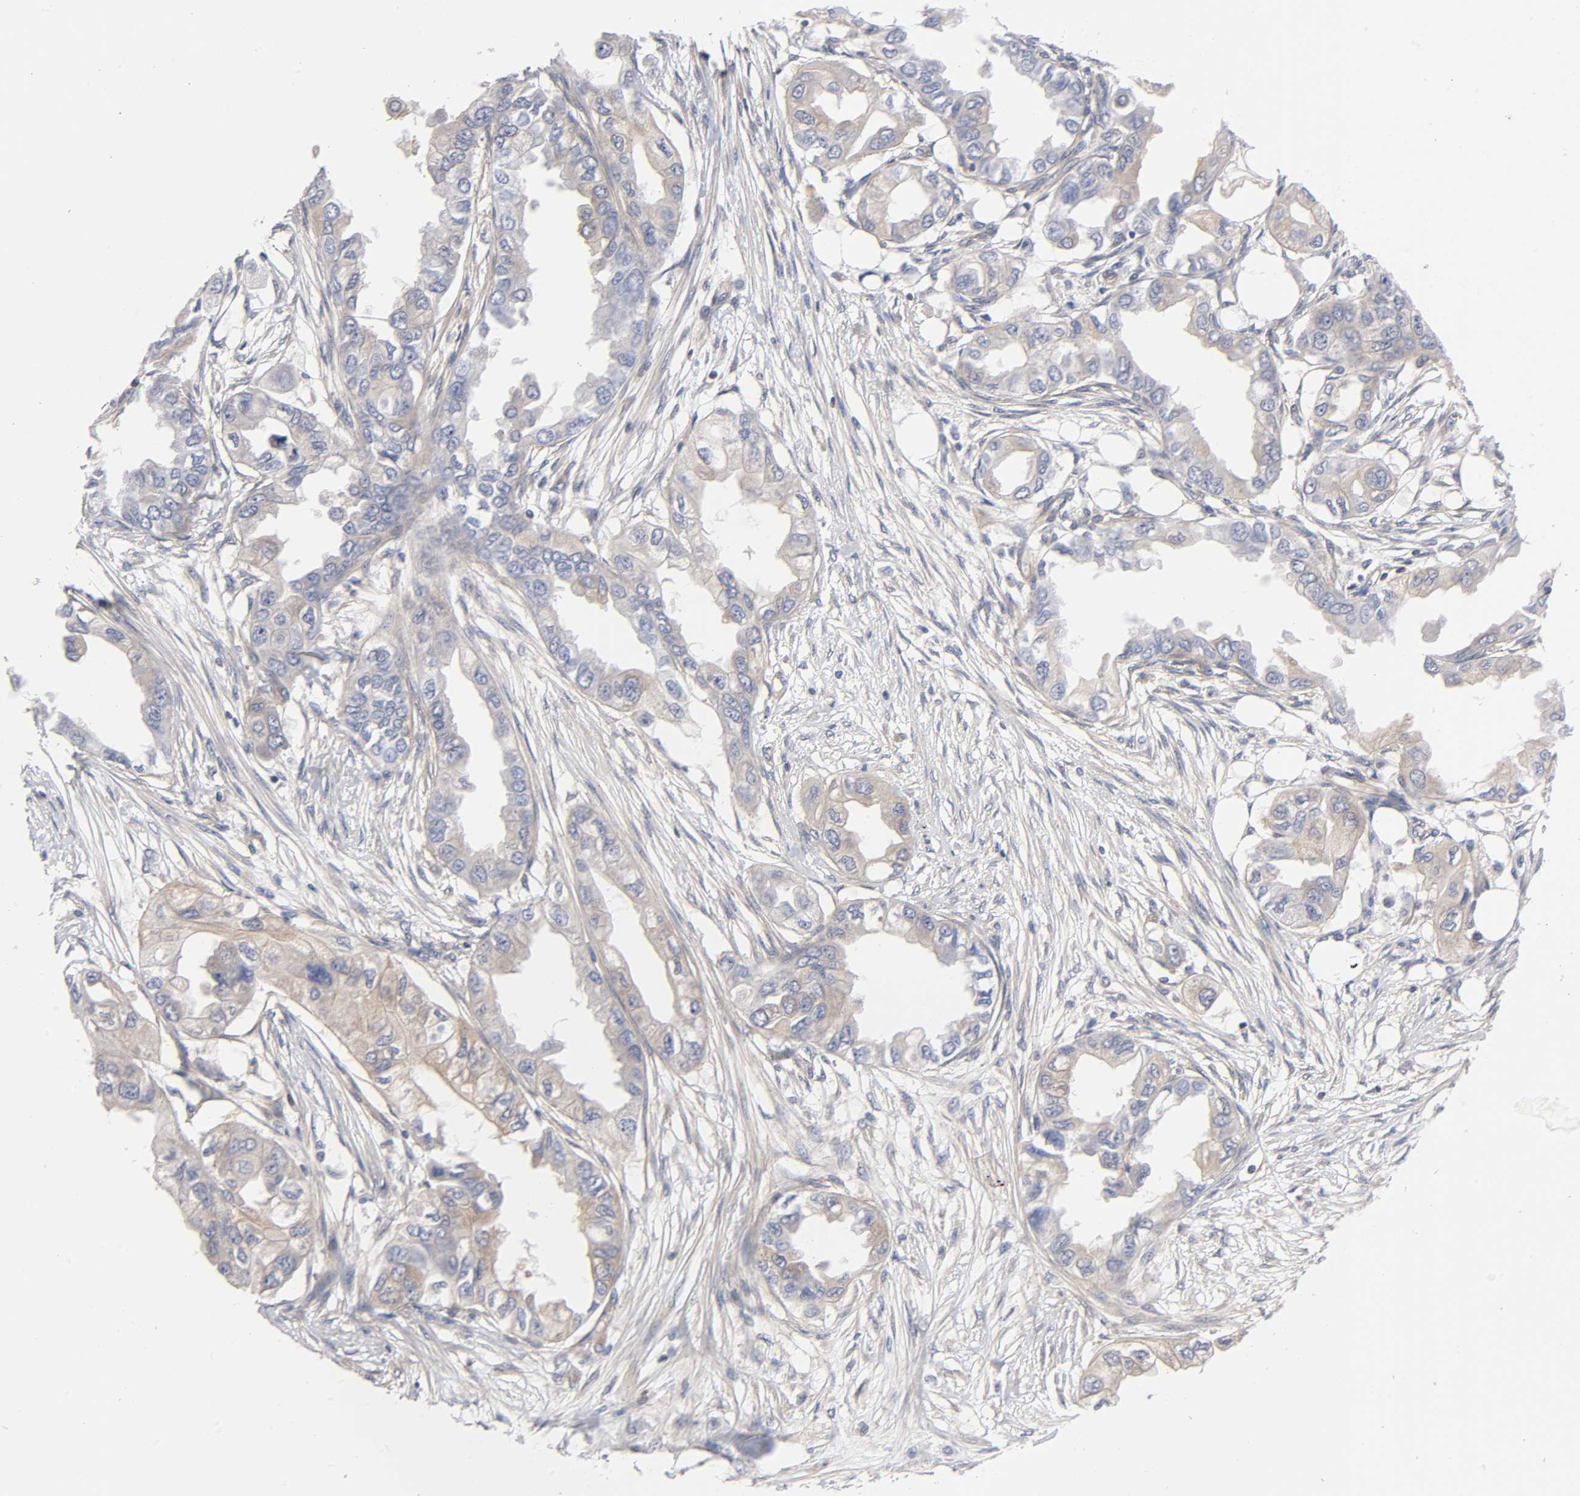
{"staining": {"intensity": "weak", "quantity": "25%-75%", "location": "cytoplasmic/membranous"}, "tissue": "endometrial cancer", "cell_type": "Tumor cells", "image_type": "cancer", "snomed": [{"axis": "morphology", "description": "Adenocarcinoma, NOS"}, {"axis": "topography", "description": "Endometrium"}], "caption": "Immunohistochemical staining of adenocarcinoma (endometrial) displays low levels of weak cytoplasmic/membranous staining in approximately 25%-75% of tumor cells. The staining was performed using DAB (3,3'-diaminobenzidine) to visualize the protein expression in brown, while the nuclei were stained in blue with hematoxylin (Magnification: 20x).", "gene": "STRN3", "patient": {"sex": "female", "age": 67}}